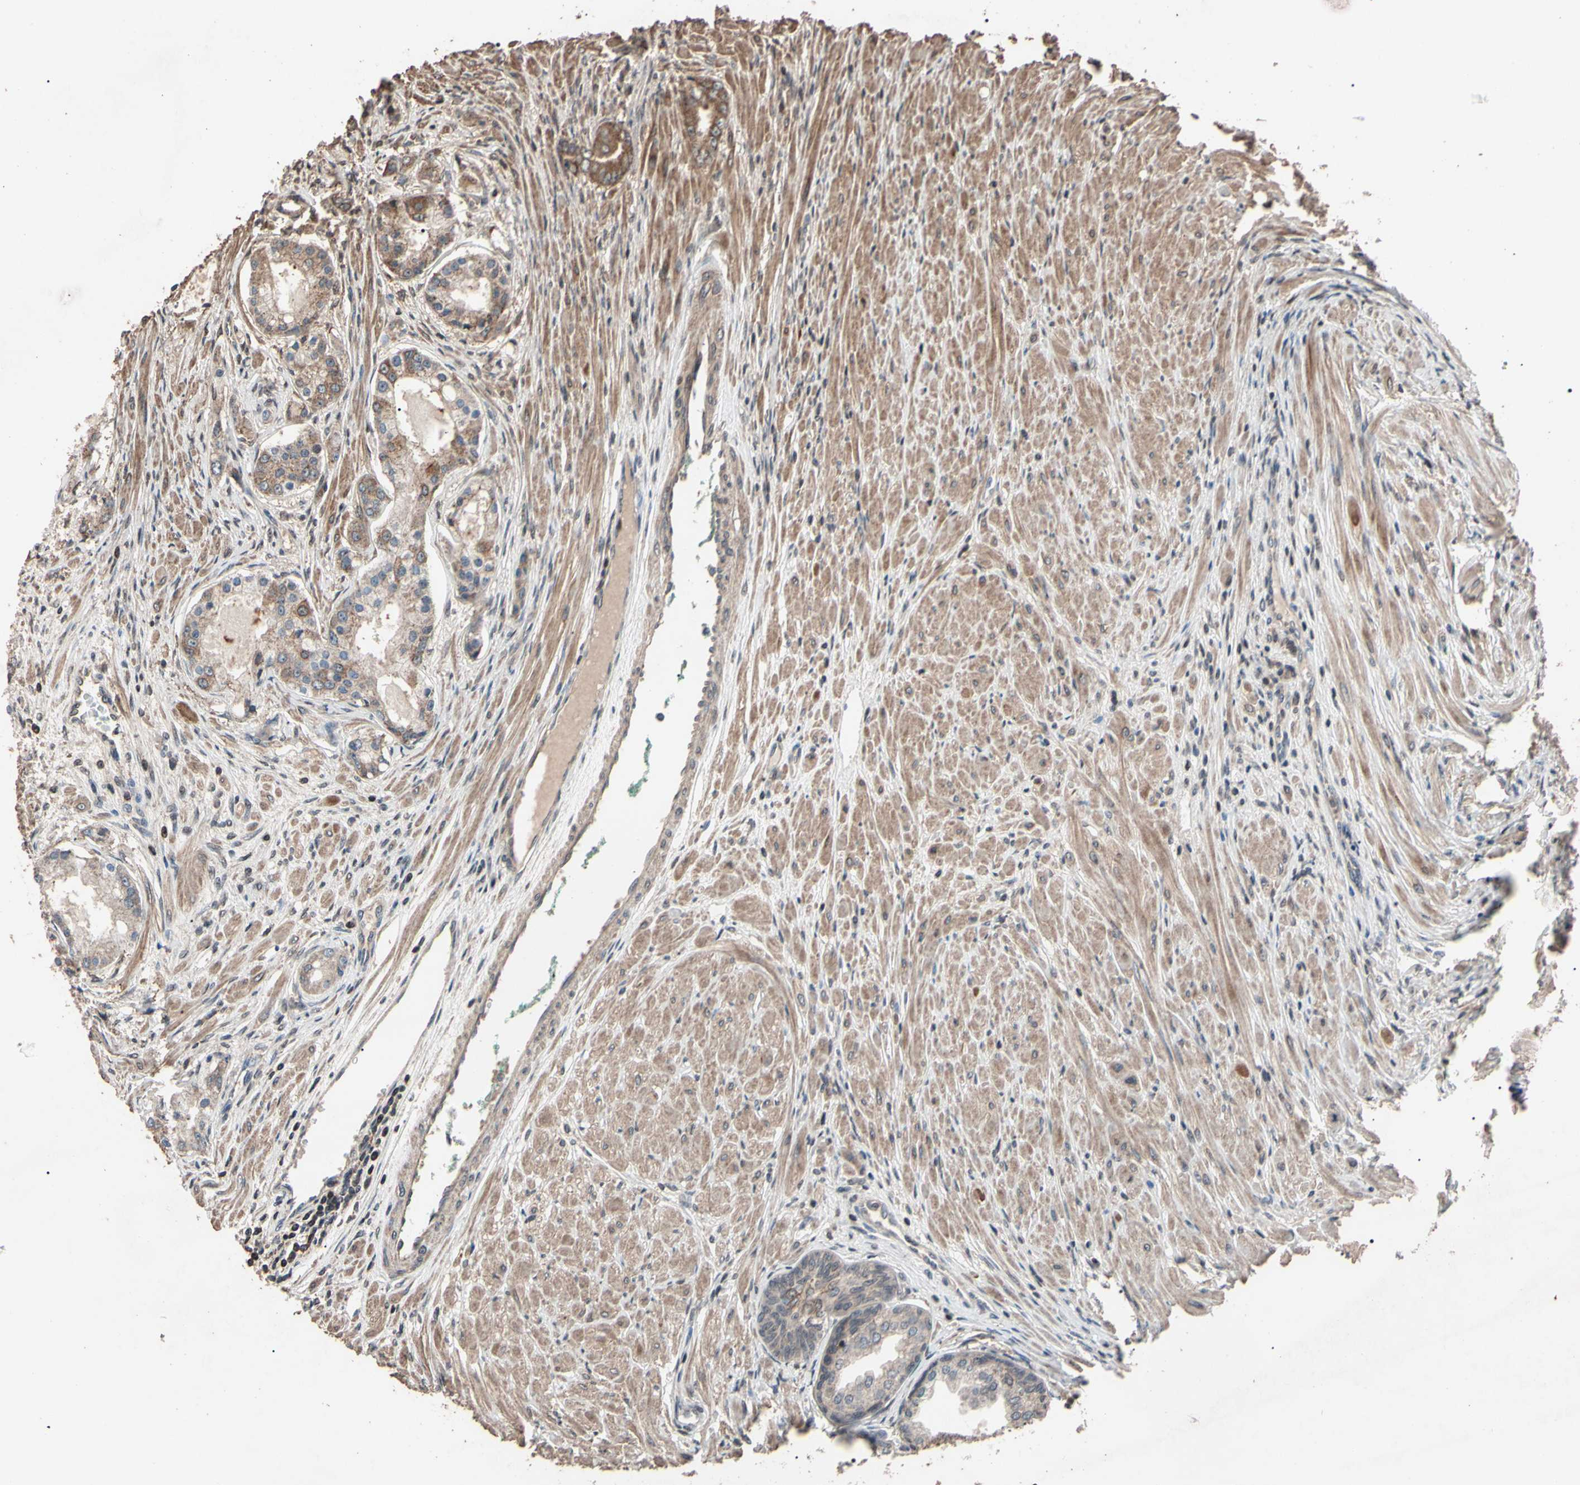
{"staining": {"intensity": "weak", "quantity": ">75%", "location": "cytoplasmic/membranous"}, "tissue": "prostate cancer", "cell_type": "Tumor cells", "image_type": "cancer", "snomed": [{"axis": "morphology", "description": "Adenocarcinoma, High grade"}, {"axis": "topography", "description": "Prostate"}], "caption": "An immunohistochemistry photomicrograph of tumor tissue is shown. Protein staining in brown highlights weak cytoplasmic/membranous positivity in adenocarcinoma (high-grade) (prostate) within tumor cells.", "gene": "TNFRSF1A", "patient": {"sex": "male", "age": 59}}